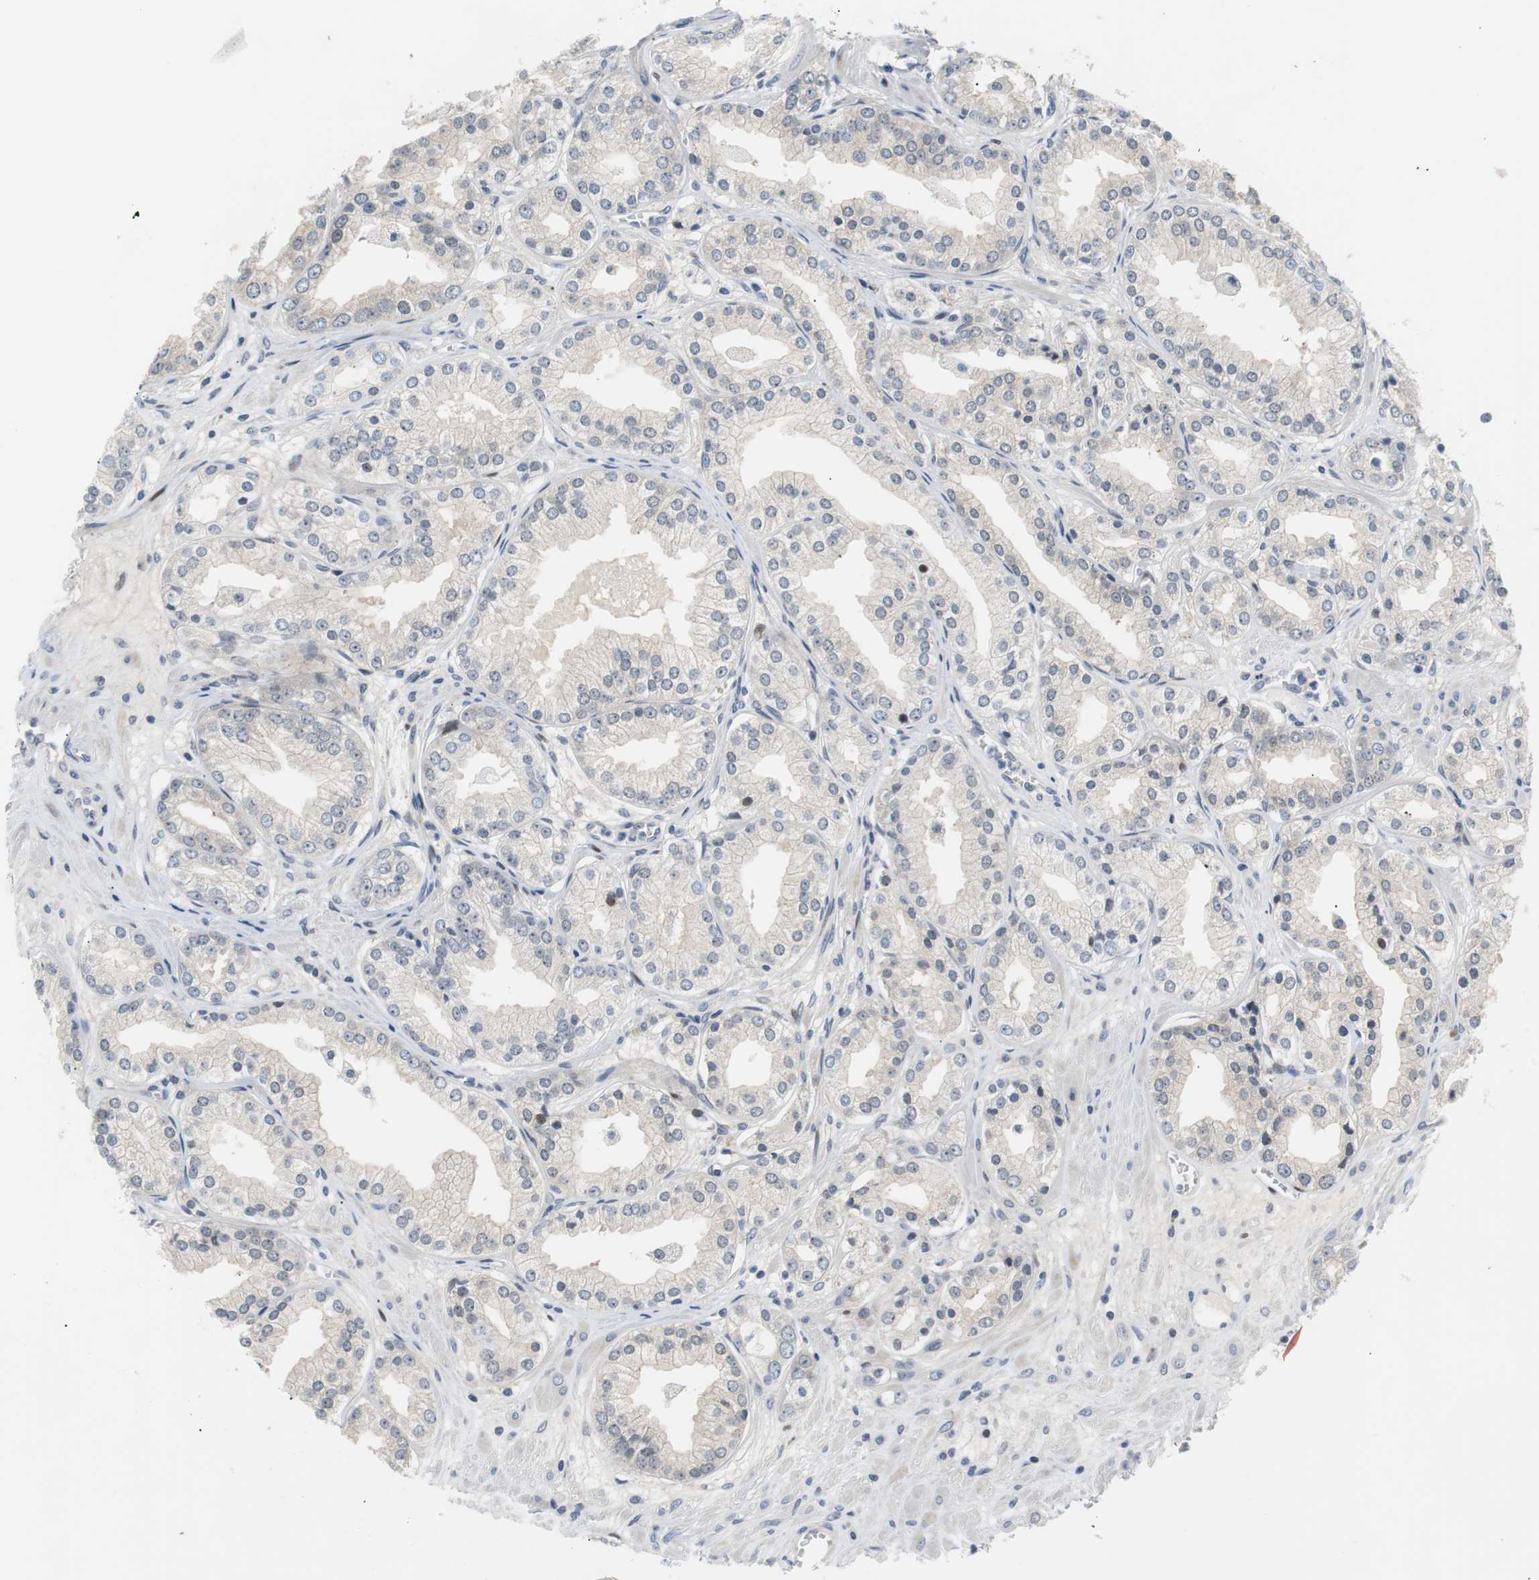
{"staining": {"intensity": "negative", "quantity": "none", "location": "none"}, "tissue": "prostate cancer", "cell_type": "Tumor cells", "image_type": "cancer", "snomed": [{"axis": "morphology", "description": "Adenocarcinoma, High grade"}, {"axis": "topography", "description": "Prostate"}], "caption": "The micrograph shows no significant staining in tumor cells of prostate cancer. (DAB immunohistochemistry (IHC) visualized using brightfield microscopy, high magnification).", "gene": "MAP2K4", "patient": {"sex": "male", "age": 61}}